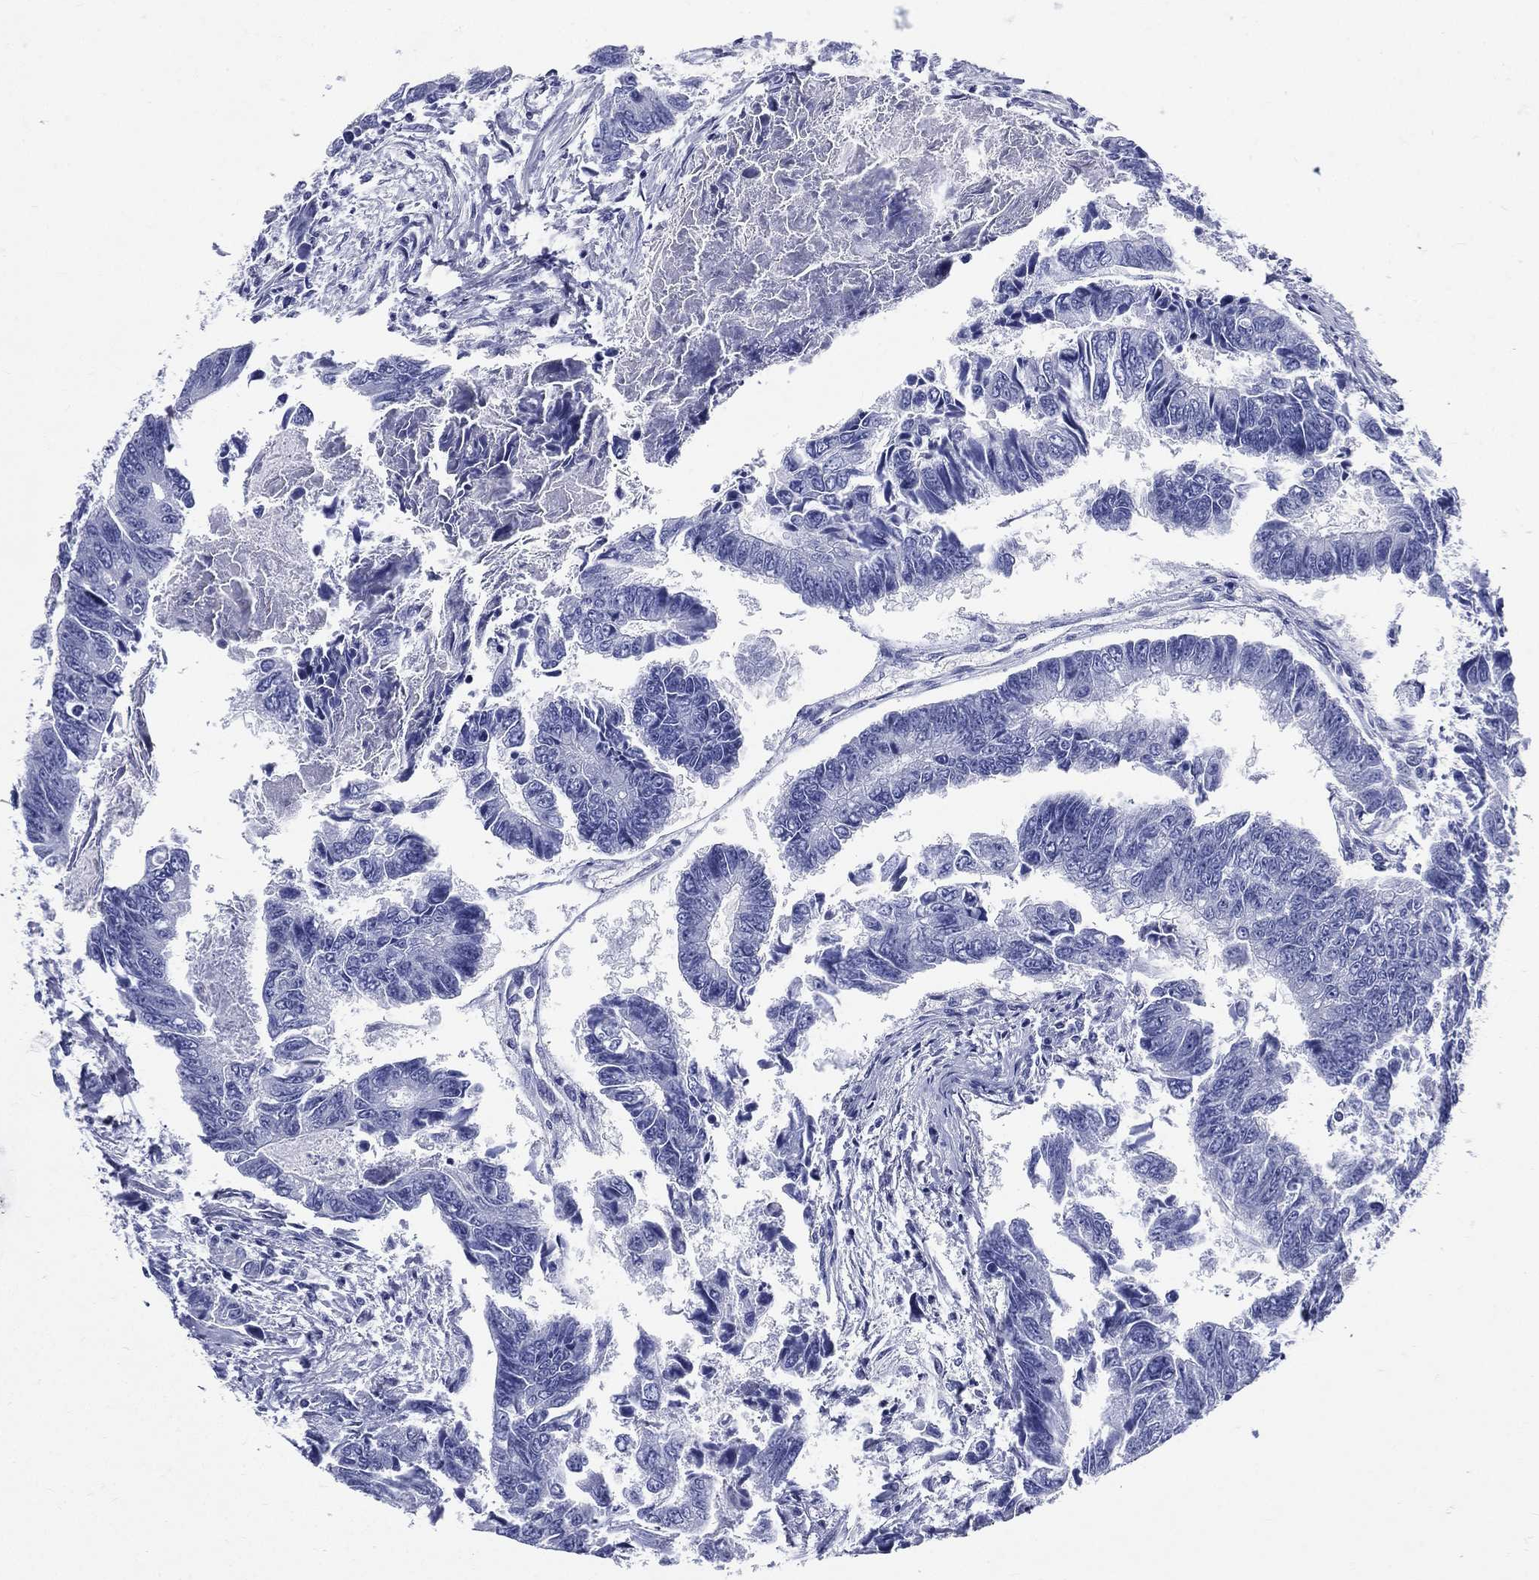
{"staining": {"intensity": "negative", "quantity": "none", "location": "none"}, "tissue": "colorectal cancer", "cell_type": "Tumor cells", "image_type": "cancer", "snomed": [{"axis": "morphology", "description": "Adenocarcinoma, NOS"}, {"axis": "topography", "description": "Colon"}], "caption": "Immunohistochemistry histopathology image of neoplastic tissue: adenocarcinoma (colorectal) stained with DAB reveals no significant protein positivity in tumor cells.", "gene": "DPYS", "patient": {"sex": "female", "age": 65}}